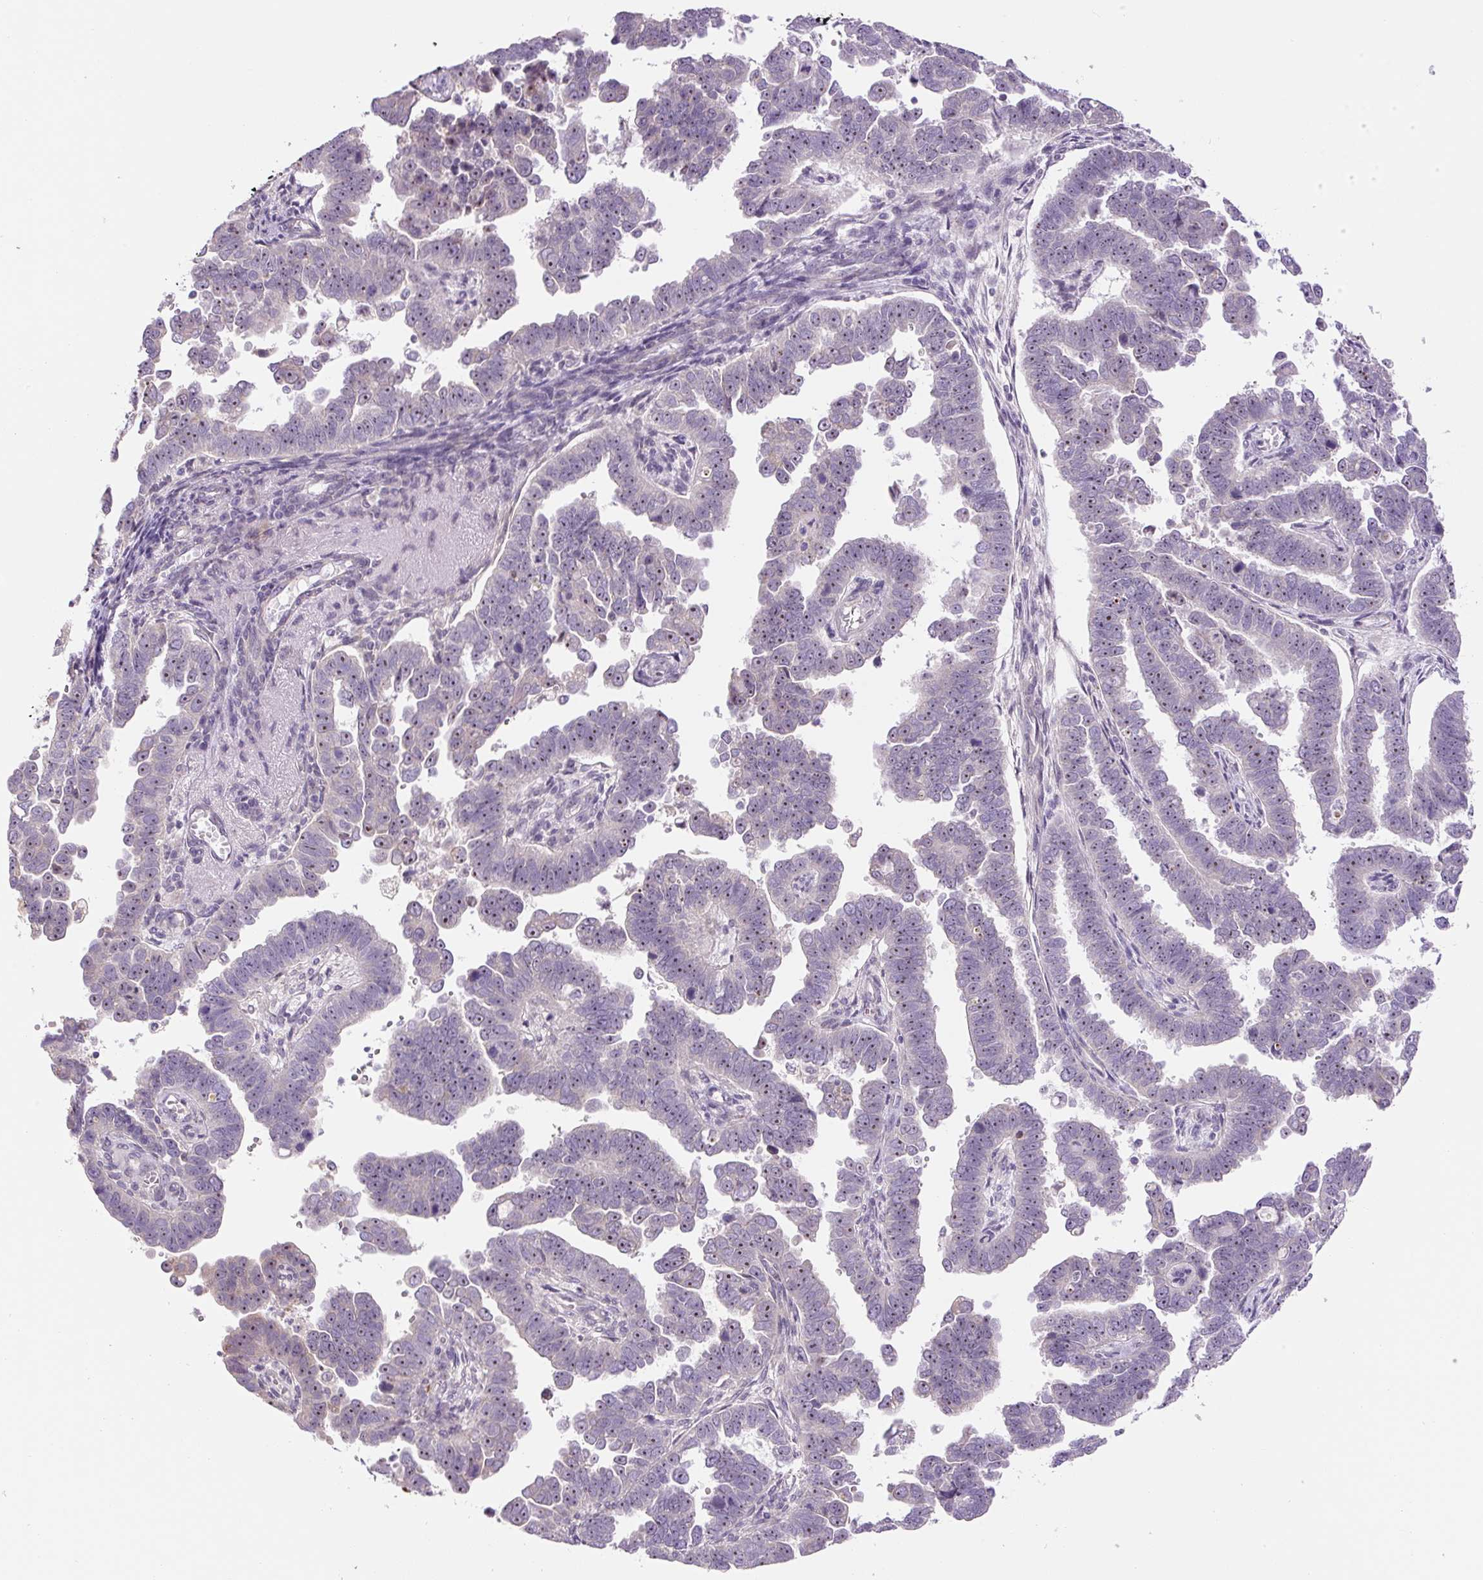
{"staining": {"intensity": "weak", "quantity": "25%-75%", "location": "nuclear"}, "tissue": "endometrial cancer", "cell_type": "Tumor cells", "image_type": "cancer", "snomed": [{"axis": "morphology", "description": "Adenocarcinoma, NOS"}, {"axis": "topography", "description": "Endometrium"}], "caption": "Brown immunohistochemical staining in endometrial adenocarcinoma exhibits weak nuclear positivity in about 25%-75% of tumor cells. (Brightfield microscopy of DAB IHC at high magnification).", "gene": "TMEM151B", "patient": {"sex": "female", "age": 75}}